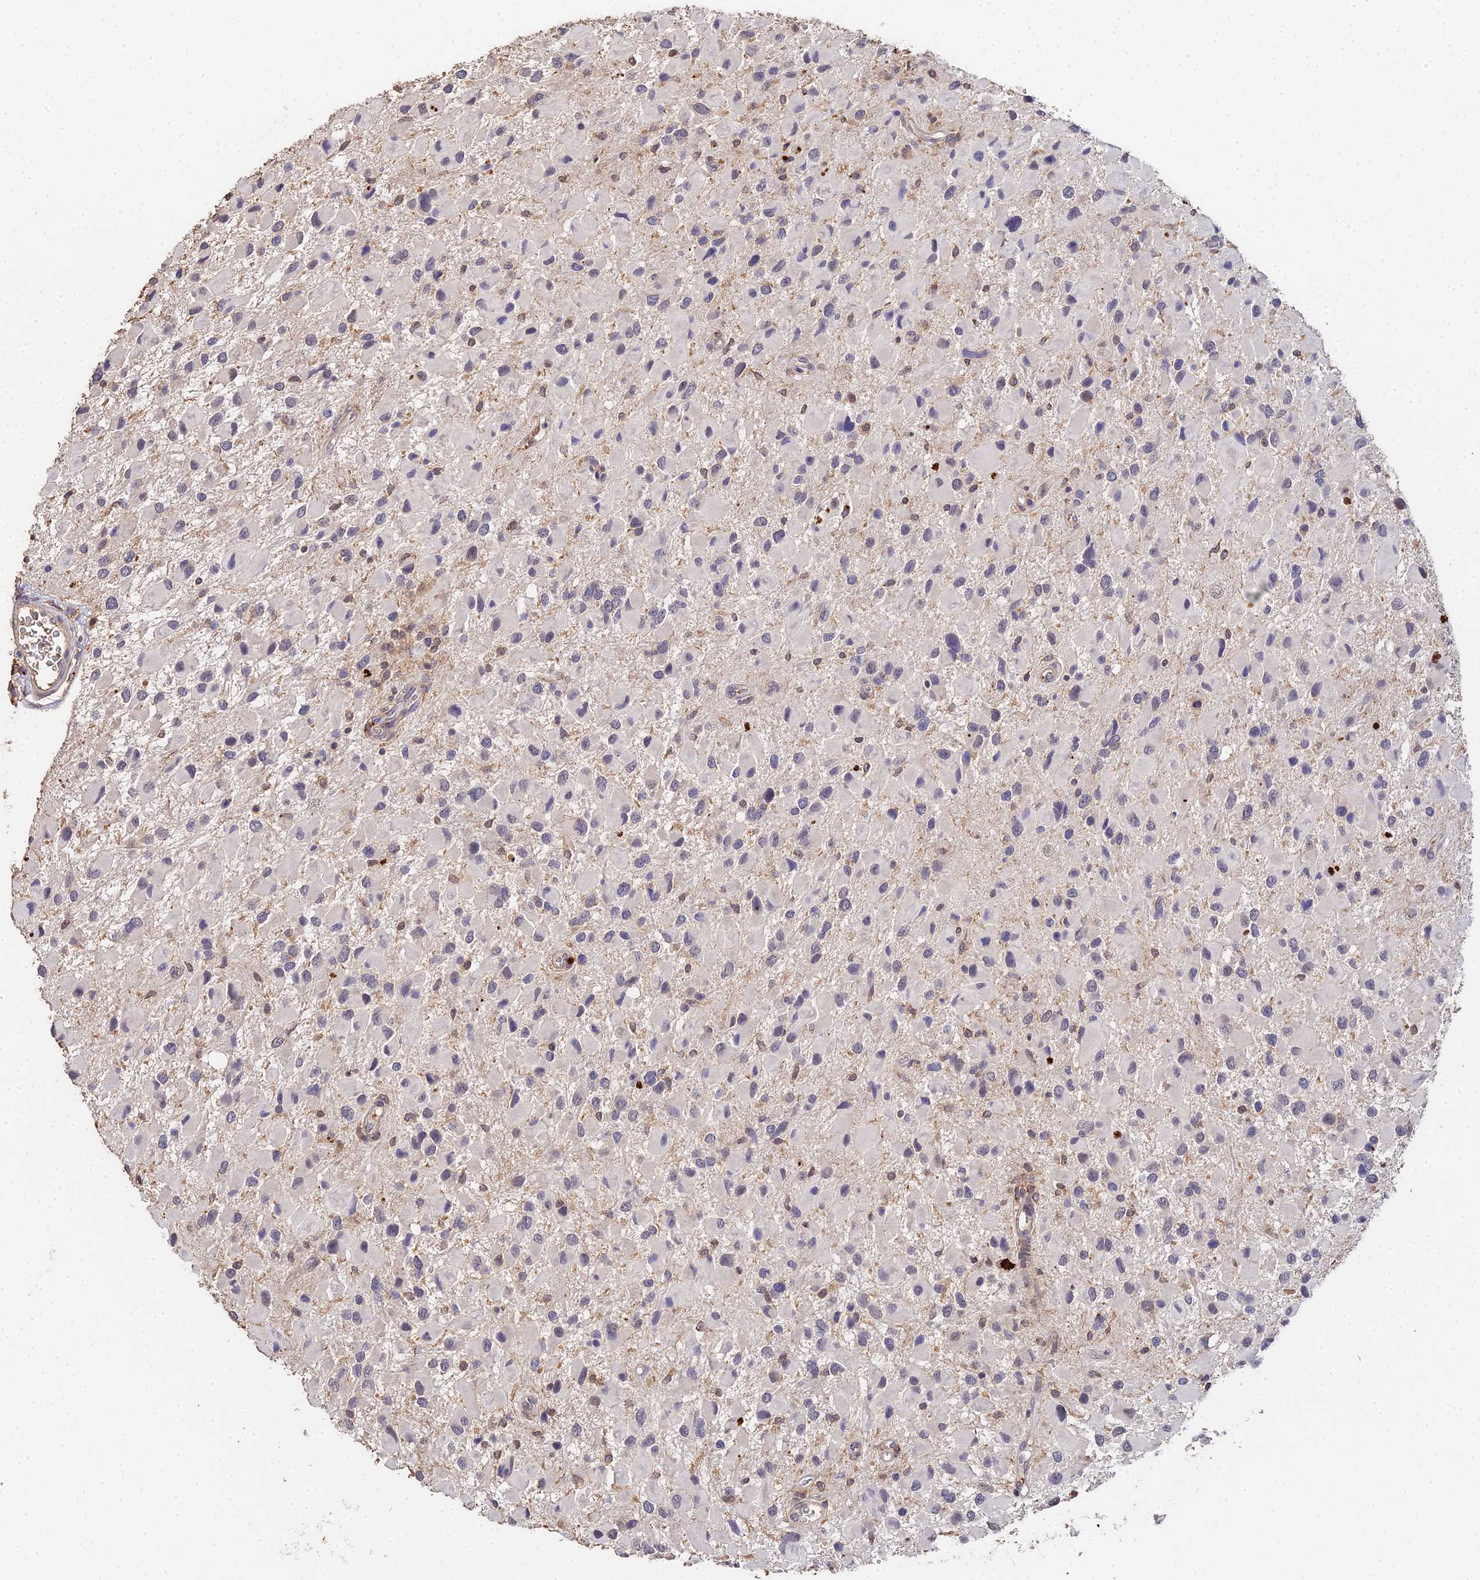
{"staining": {"intensity": "negative", "quantity": "none", "location": "none"}, "tissue": "glioma", "cell_type": "Tumor cells", "image_type": "cancer", "snomed": [{"axis": "morphology", "description": "Glioma, malignant, High grade"}, {"axis": "topography", "description": "Brain"}], "caption": "This micrograph is of glioma stained with immunohistochemistry (IHC) to label a protein in brown with the nuclei are counter-stained blue. There is no positivity in tumor cells. (DAB immunohistochemistry (IHC) with hematoxylin counter stain).", "gene": "LSM5", "patient": {"sex": "male", "age": 53}}